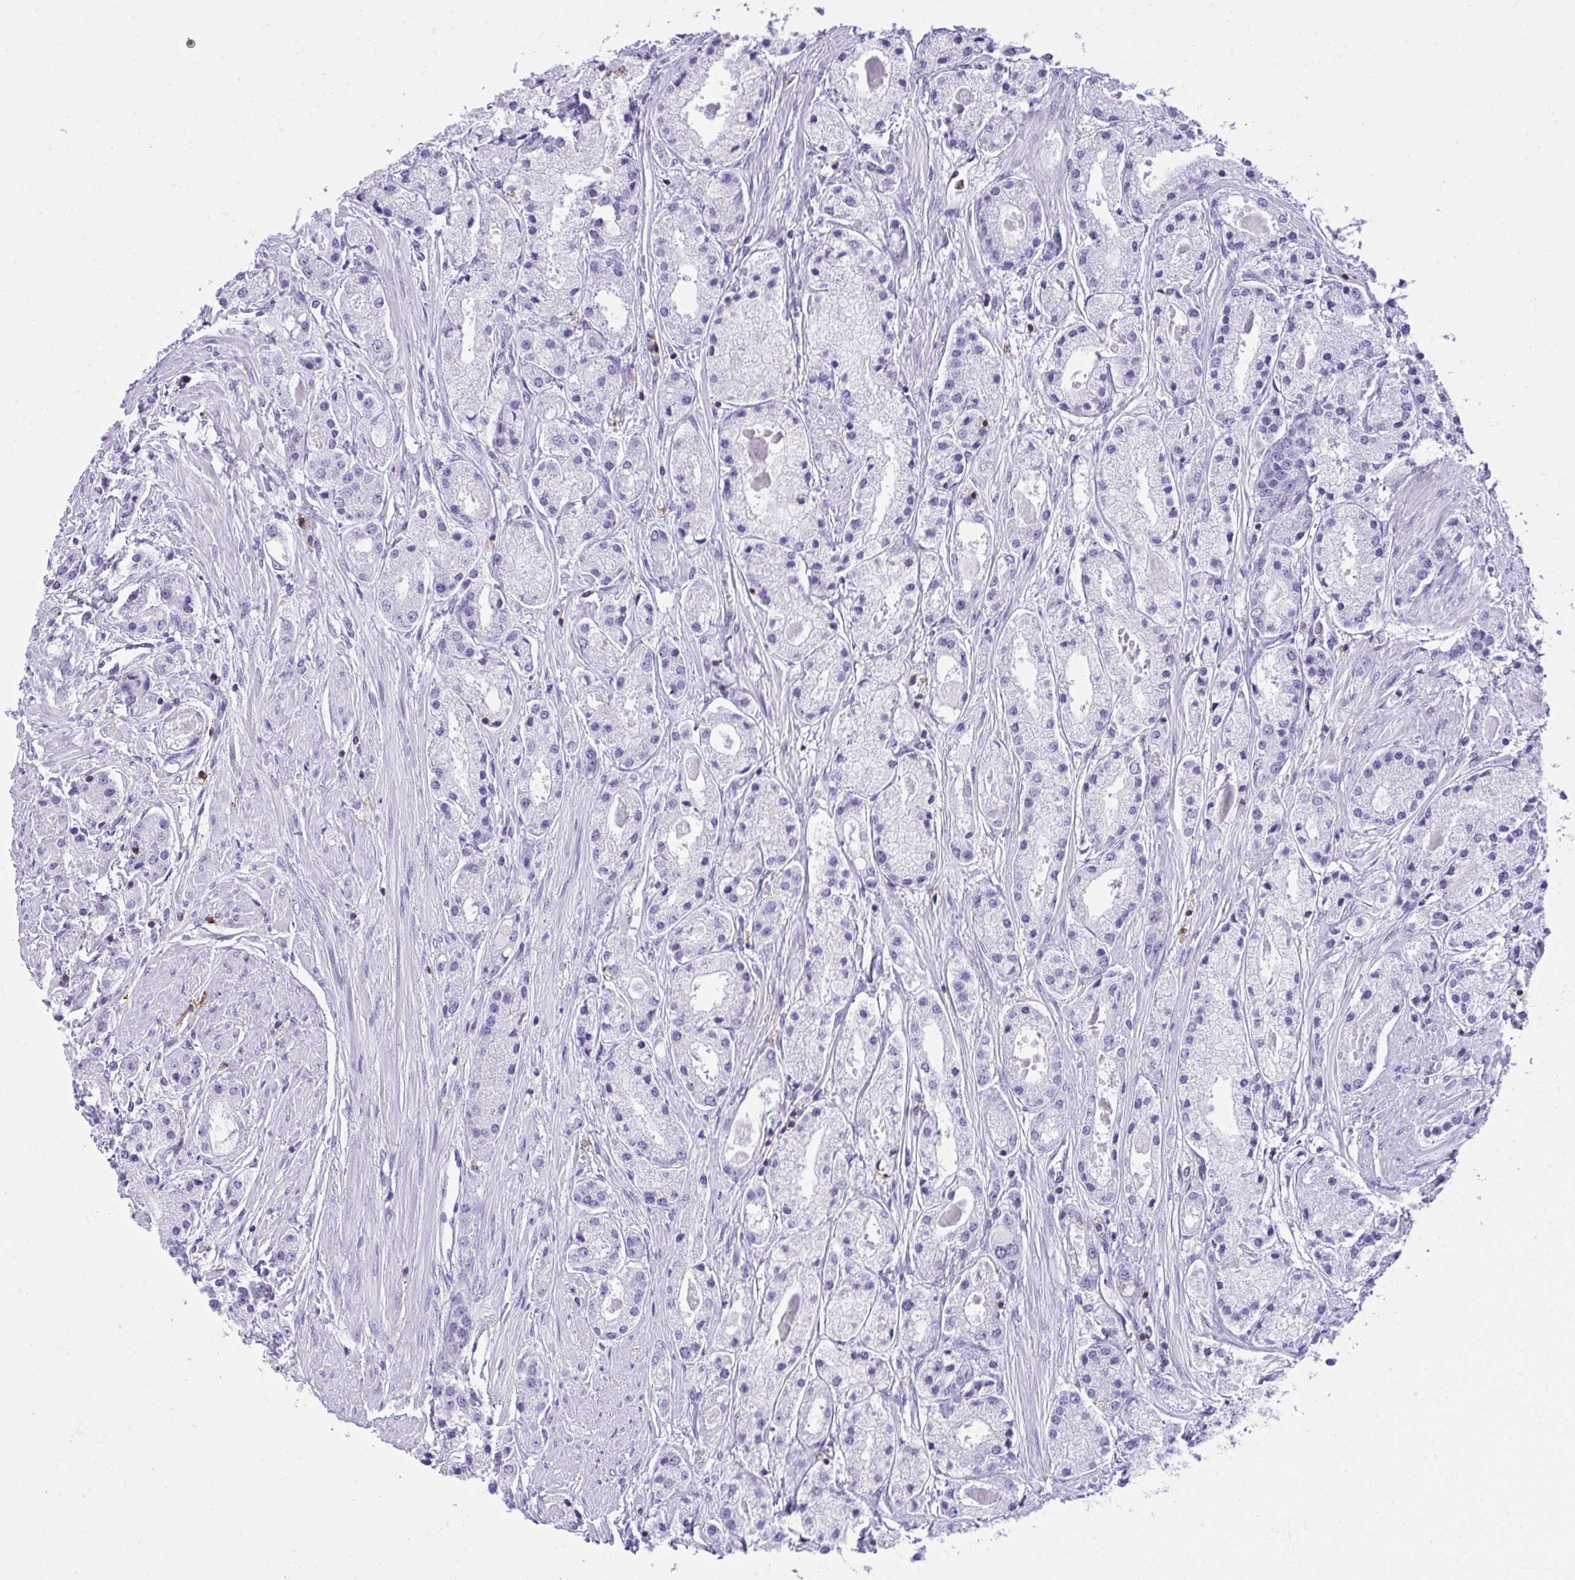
{"staining": {"intensity": "negative", "quantity": "none", "location": "none"}, "tissue": "prostate cancer", "cell_type": "Tumor cells", "image_type": "cancer", "snomed": [{"axis": "morphology", "description": "Adenocarcinoma, High grade"}, {"axis": "topography", "description": "Prostate"}], "caption": "Immunohistochemistry histopathology image of neoplastic tissue: prostate cancer stained with DAB (3,3'-diaminobenzidine) displays no significant protein expression in tumor cells. The staining was performed using DAB to visualize the protein expression in brown, while the nuclei were stained in blue with hematoxylin (Magnification: 20x).", "gene": "SPN", "patient": {"sex": "male", "age": 67}}